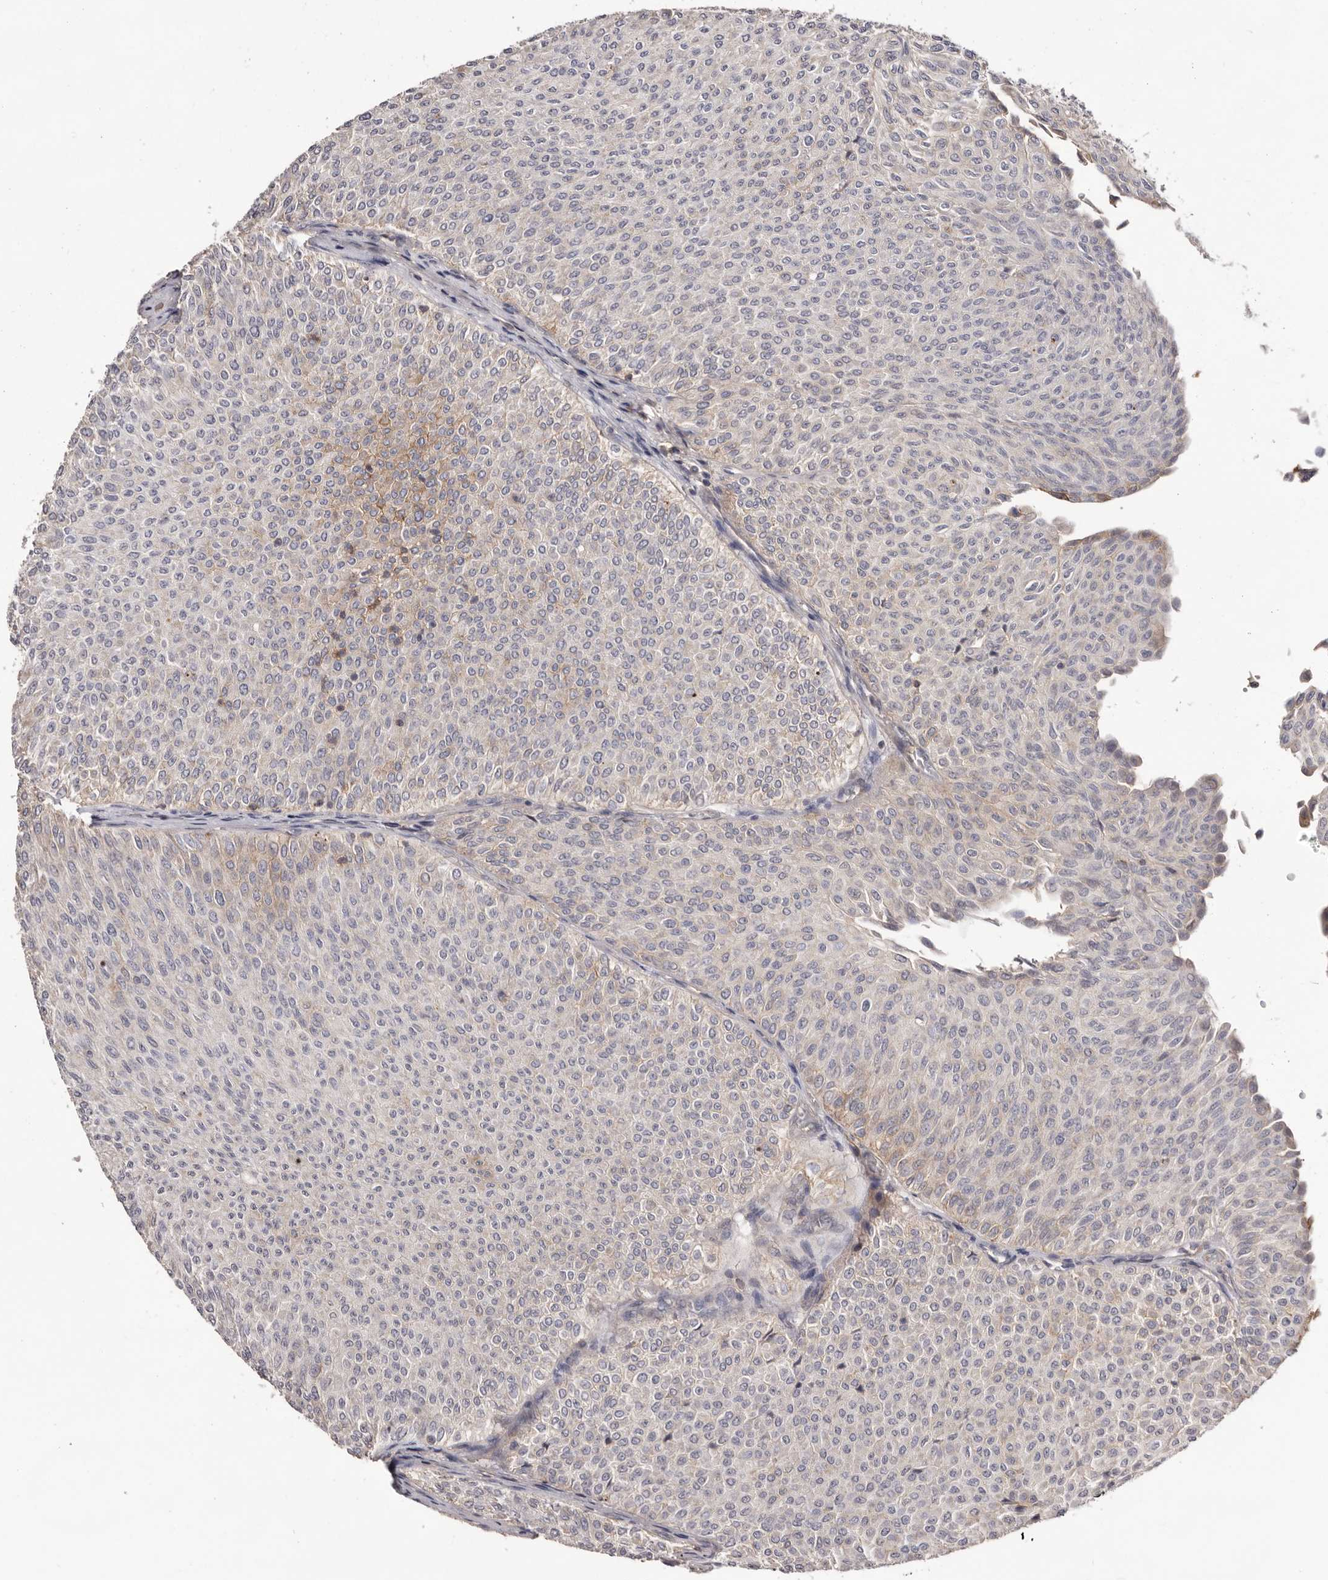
{"staining": {"intensity": "weak", "quantity": "<25%", "location": "cytoplasmic/membranous"}, "tissue": "urothelial cancer", "cell_type": "Tumor cells", "image_type": "cancer", "snomed": [{"axis": "morphology", "description": "Urothelial carcinoma, Low grade"}, {"axis": "topography", "description": "Urinary bladder"}], "caption": "IHC photomicrograph of human urothelial carcinoma (low-grade) stained for a protein (brown), which exhibits no positivity in tumor cells.", "gene": "MMACHC", "patient": {"sex": "male", "age": 78}}